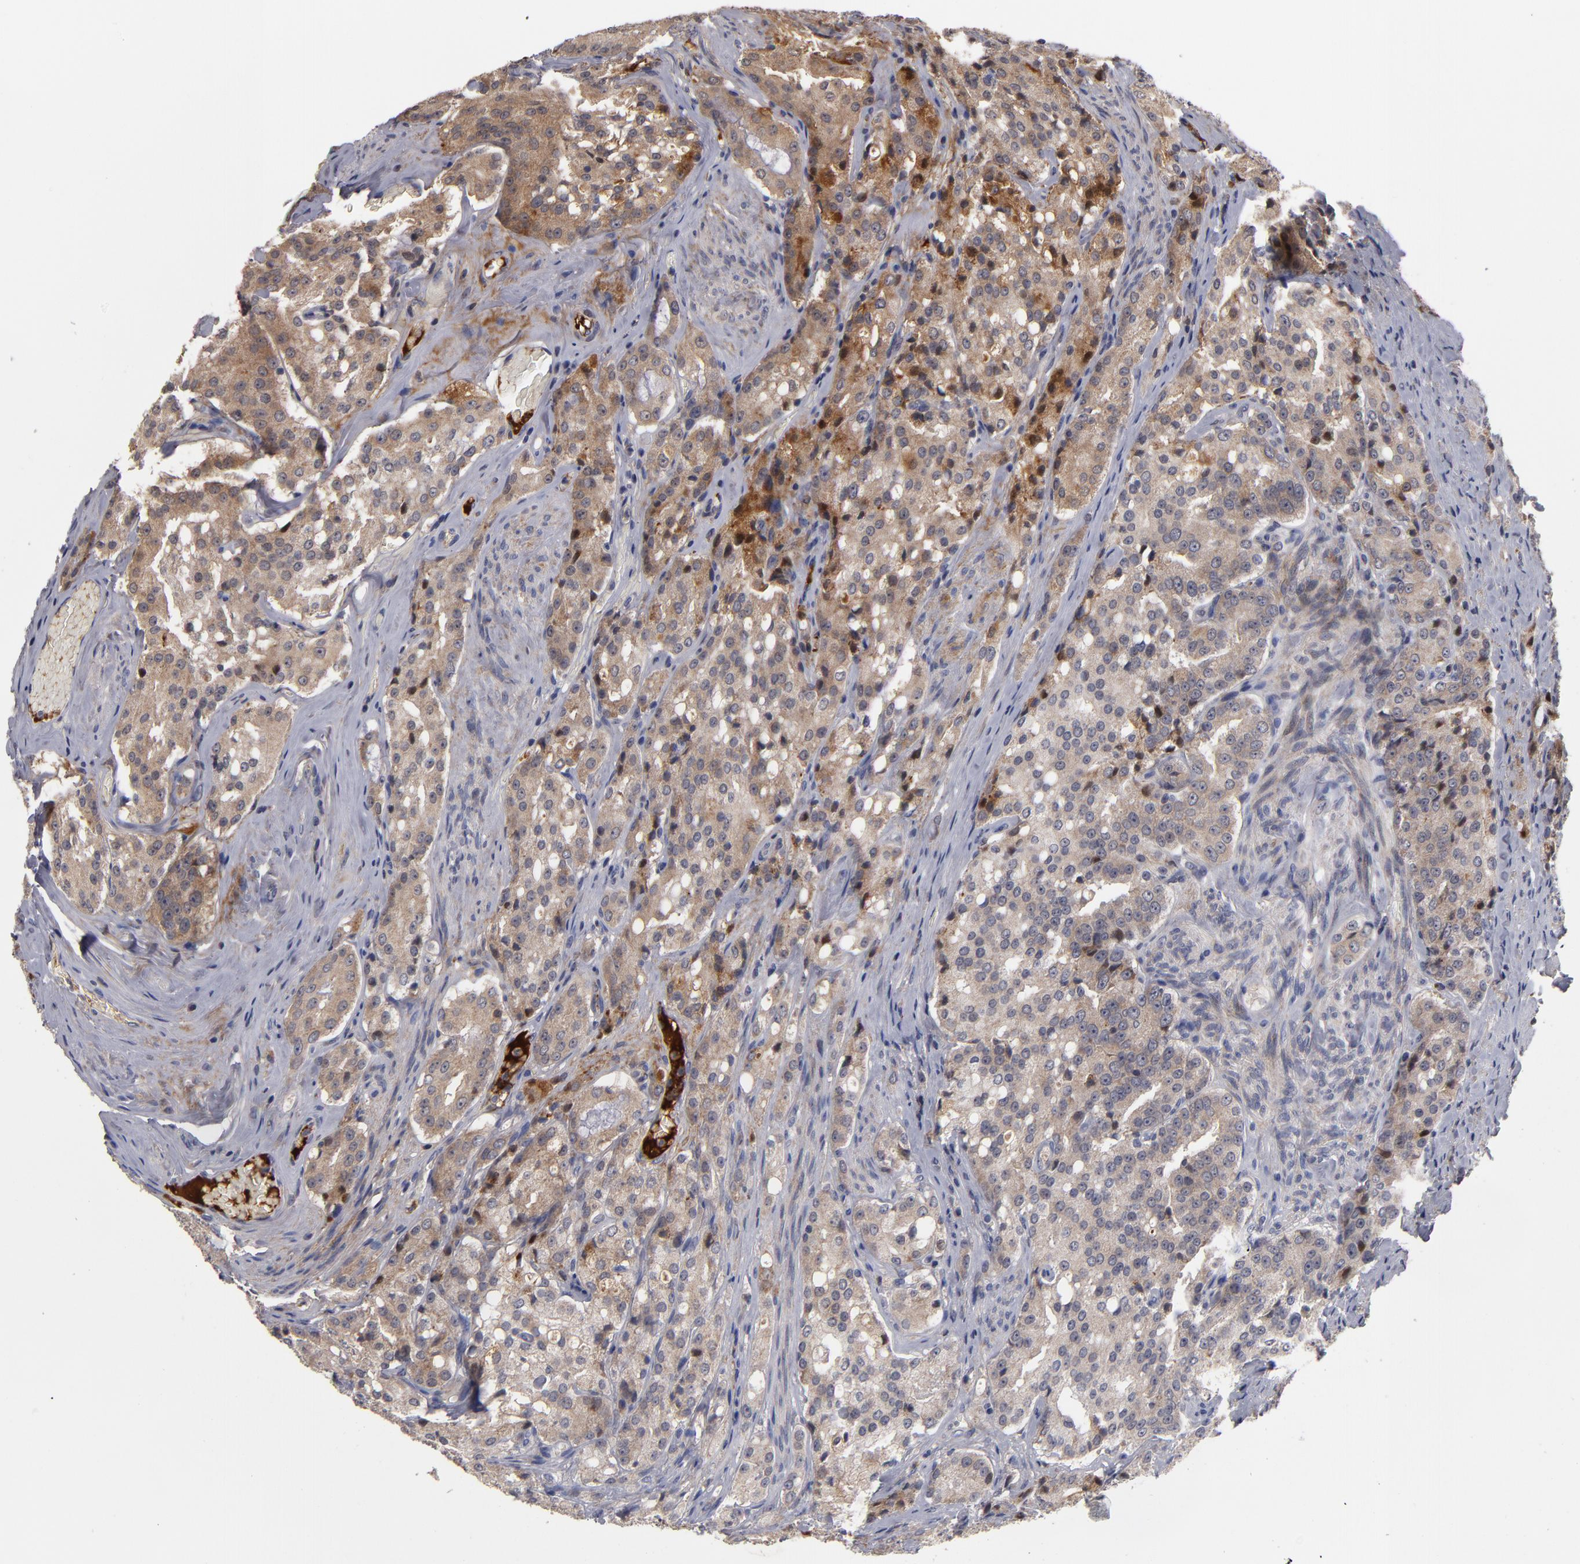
{"staining": {"intensity": "moderate", "quantity": ">75%", "location": "cytoplasmic/membranous"}, "tissue": "prostate cancer", "cell_type": "Tumor cells", "image_type": "cancer", "snomed": [{"axis": "morphology", "description": "Adenocarcinoma, Medium grade"}, {"axis": "topography", "description": "Prostate"}], "caption": "Immunohistochemistry (IHC) image of human prostate adenocarcinoma (medium-grade) stained for a protein (brown), which displays medium levels of moderate cytoplasmic/membranous positivity in about >75% of tumor cells.", "gene": "EXD2", "patient": {"sex": "male", "age": 72}}